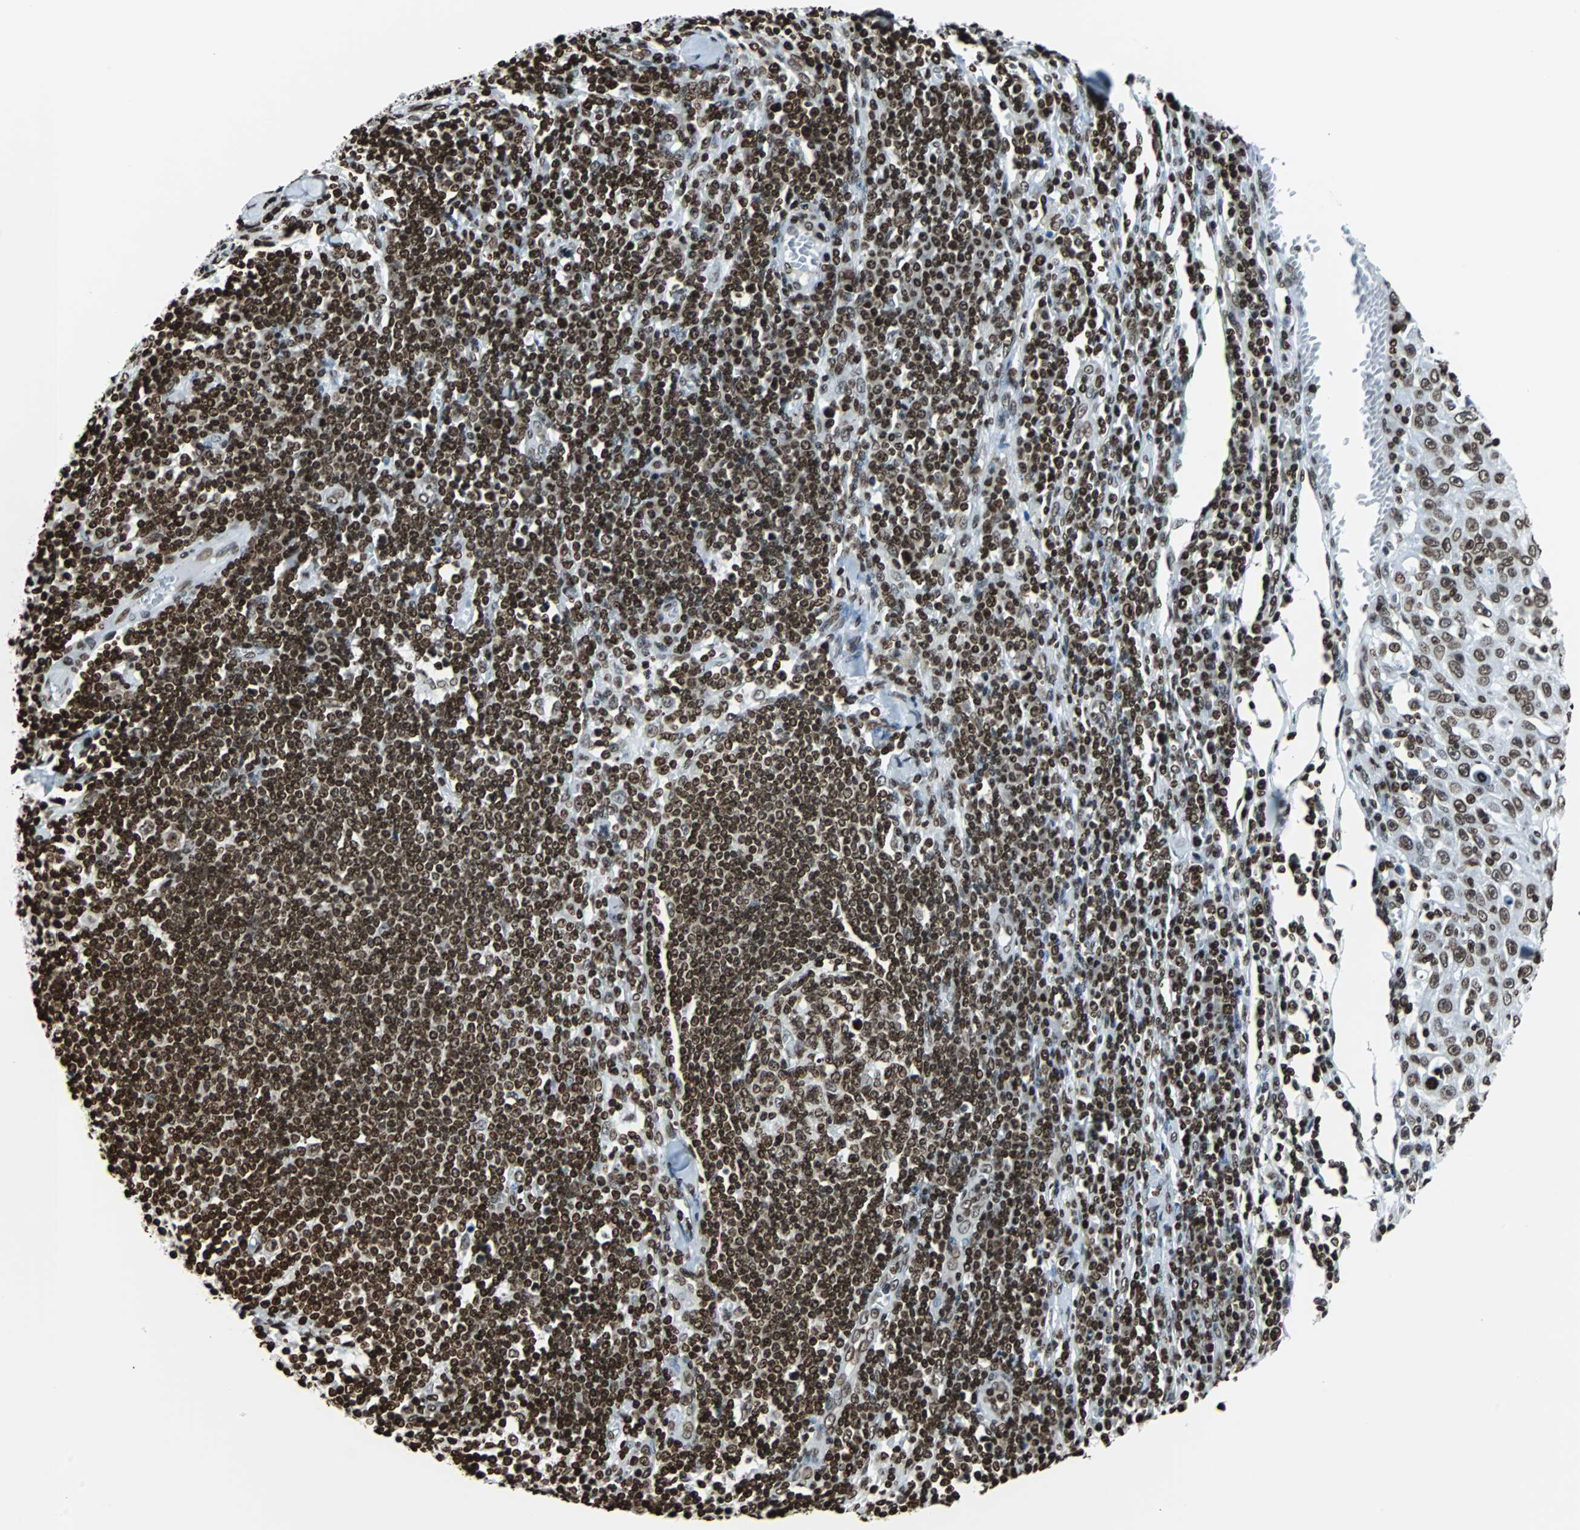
{"staining": {"intensity": "strong", "quantity": ">75%", "location": "nuclear"}, "tissue": "skin cancer", "cell_type": "Tumor cells", "image_type": "cancer", "snomed": [{"axis": "morphology", "description": "Squamous cell carcinoma, NOS"}, {"axis": "topography", "description": "Skin"}], "caption": "Immunohistochemical staining of human skin cancer exhibits strong nuclear protein staining in about >75% of tumor cells.", "gene": "H2BC18", "patient": {"sex": "male", "age": 75}}